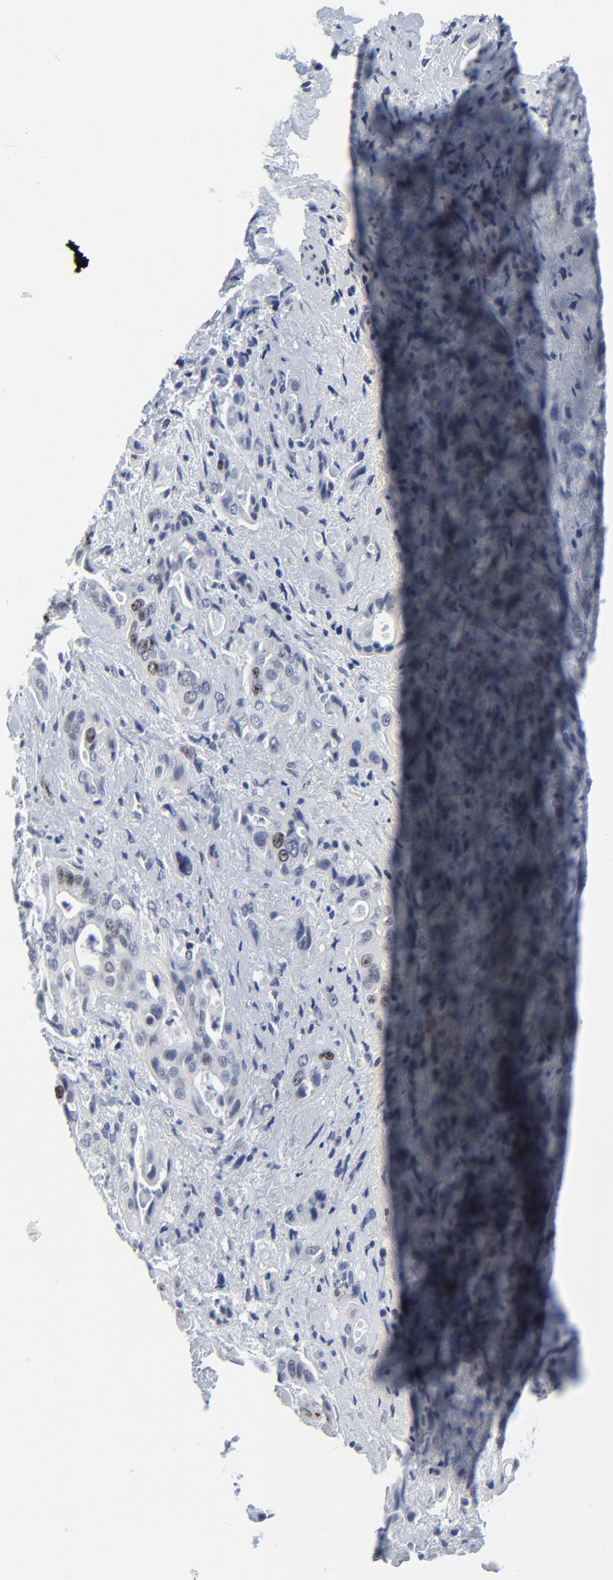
{"staining": {"intensity": "moderate", "quantity": "25%-75%", "location": "nuclear"}, "tissue": "pancreatic cancer", "cell_type": "Tumor cells", "image_type": "cancer", "snomed": [{"axis": "morphology", "description": "Adenocarcinoma, NOS"}, {"axis": "topography", "description": "Pancreas"}], "caption": "The immunohistochemical stain shows moderate nuclear expression in tumor cells of adenocarcinoma (pancreatic) tissue.", "gene": "ZNF589", "patient": {"sex": "male", "age": 77}}